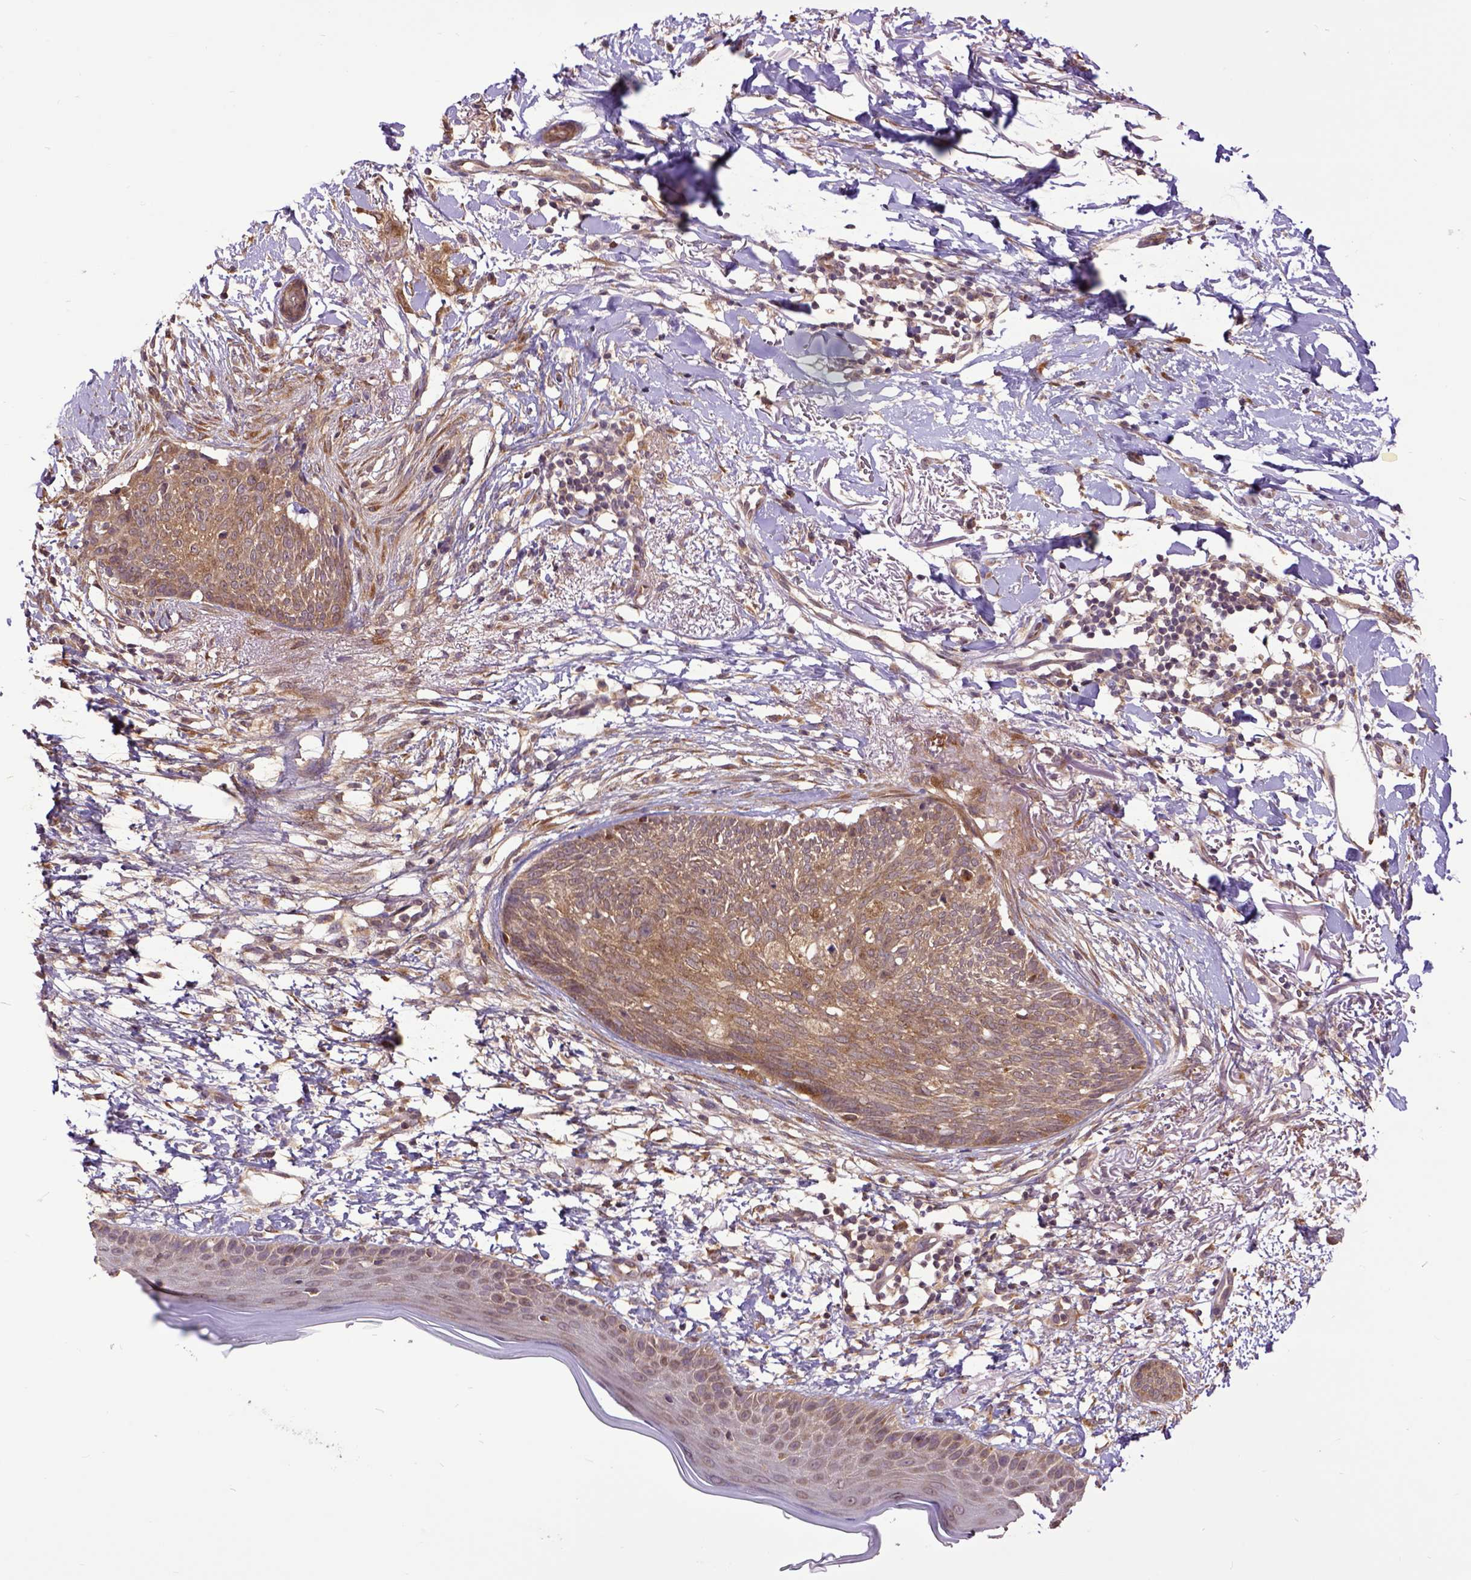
{"staining": {"intensity": "moderate", "quantity": ">75%", "location": "cytoplasmic/membranous"}, "tissue": "skin cancer", "cell_type": "Tumor cells", "image_type": "cancer", "snomed": [{"axis": "morphology", "description": "Normal tissue, NOS"}, {"axis": "morphology", "description": "Basal cell carcinoma"}, {"axis": "topography", "description": "Skin"}], "caption": "The image exhibits immunohistochemical staining of skin cancer (basal cell carcinoma). There is moderate cytoplasmic/membranous positivity is present in about >75% of tumor cells.", "gene": "ARL1", "patient": {"sex": "male", "age": 84}}